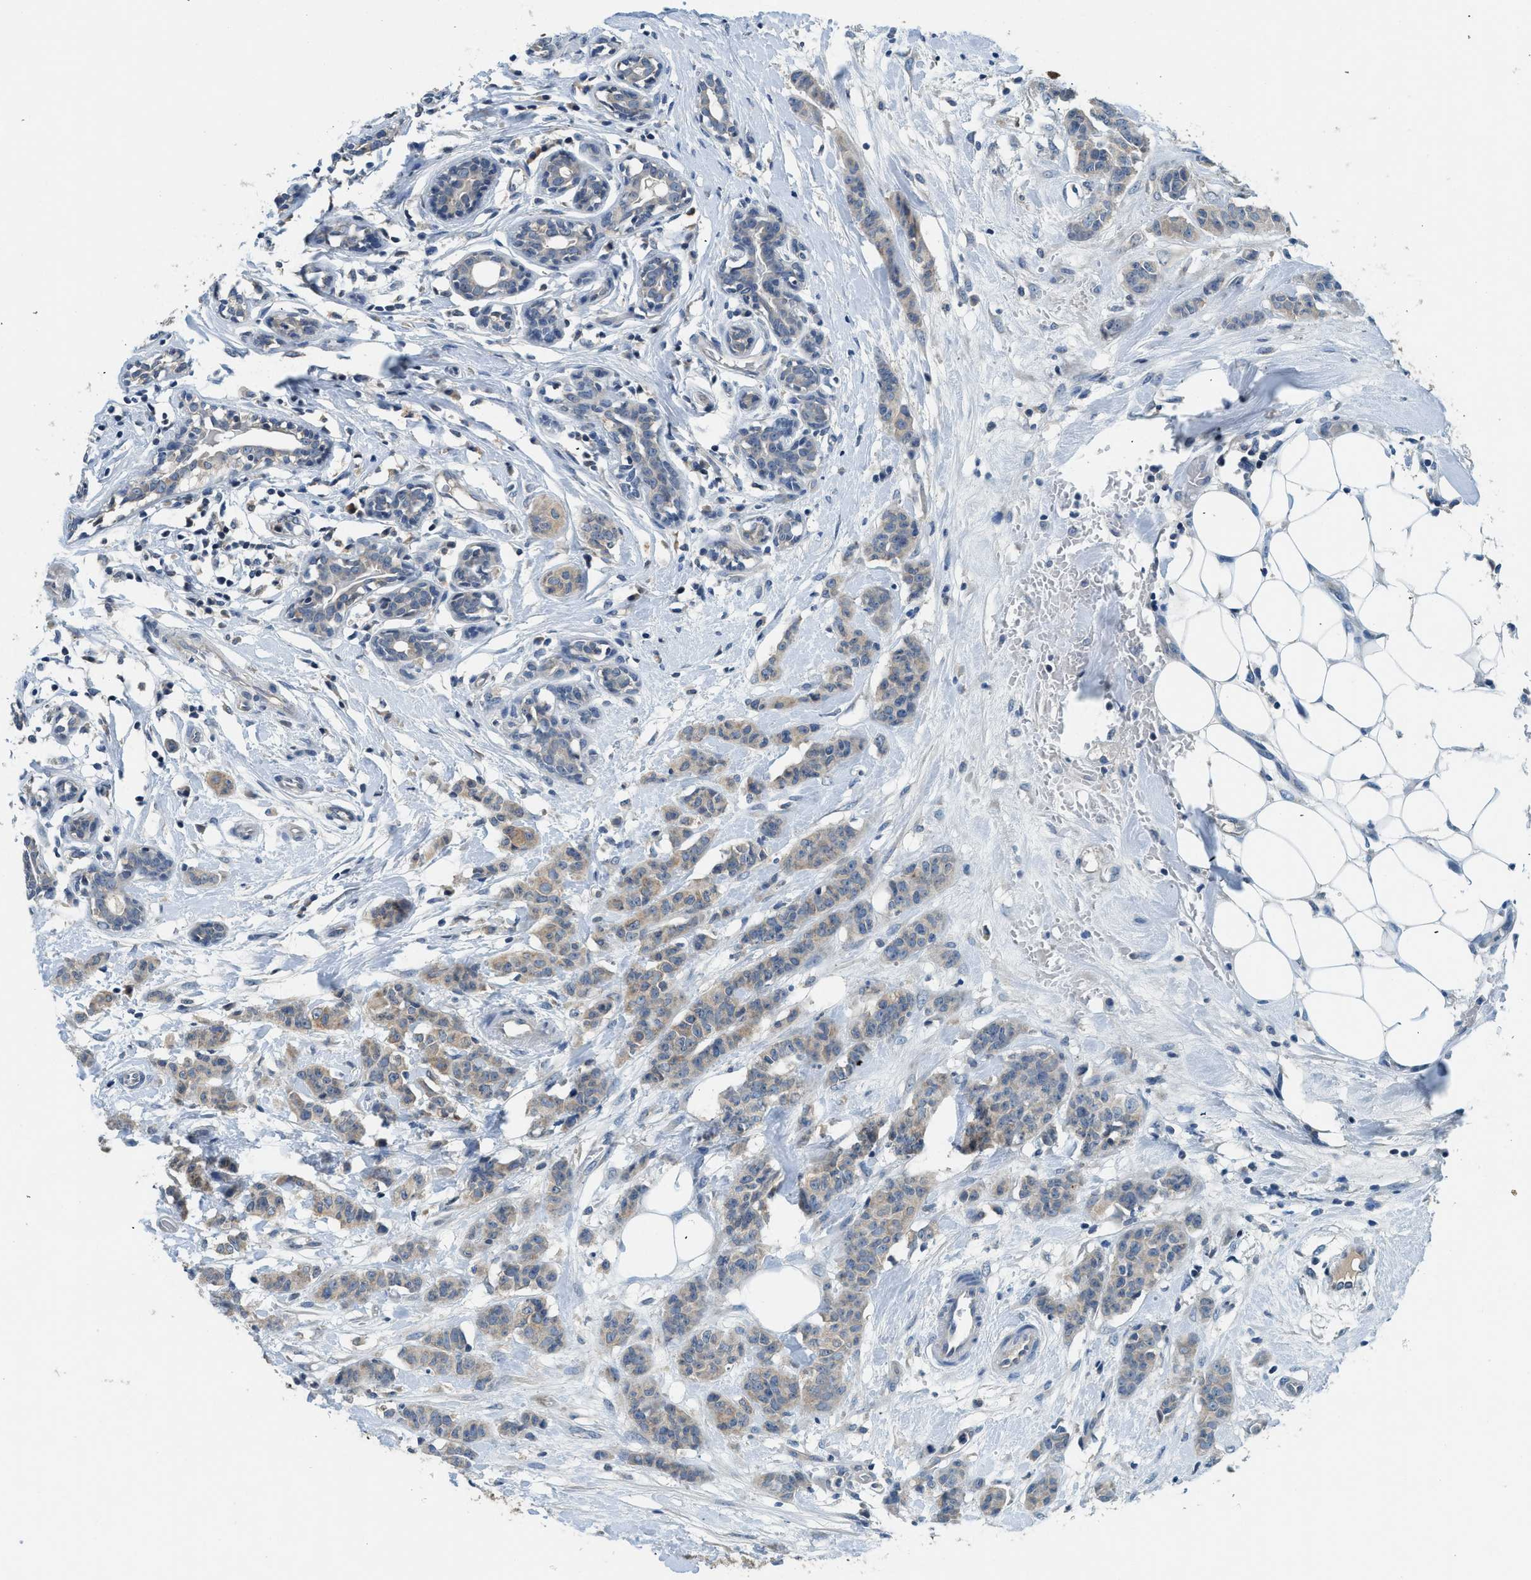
{"staining": {"intensity": "weak", "quantity": ">75%", "location": "cytoplasmic/membranous"}, "tissue": "breast cancer", "cell_type": "Tumor cells", "image_type": "cancer", "snomed": [{"axis": "morphology", "description": "Normal tissue, NOS"}, {"axis": "morphology", "description": "Duct carcinoma"}, {"axis": "topography", "description": "Breast"}], "caption": "Protein staining of breast infiltrating ductal carcinoma tissue reveals weak cytoplasmic/membranous positivity in about >75% of tumor cells. Immunohistochemistry stains the protein in brown and the nuclei are stained blue.", "gene": "BCAP31", "patient": {"sex": "female", "age": 40}}